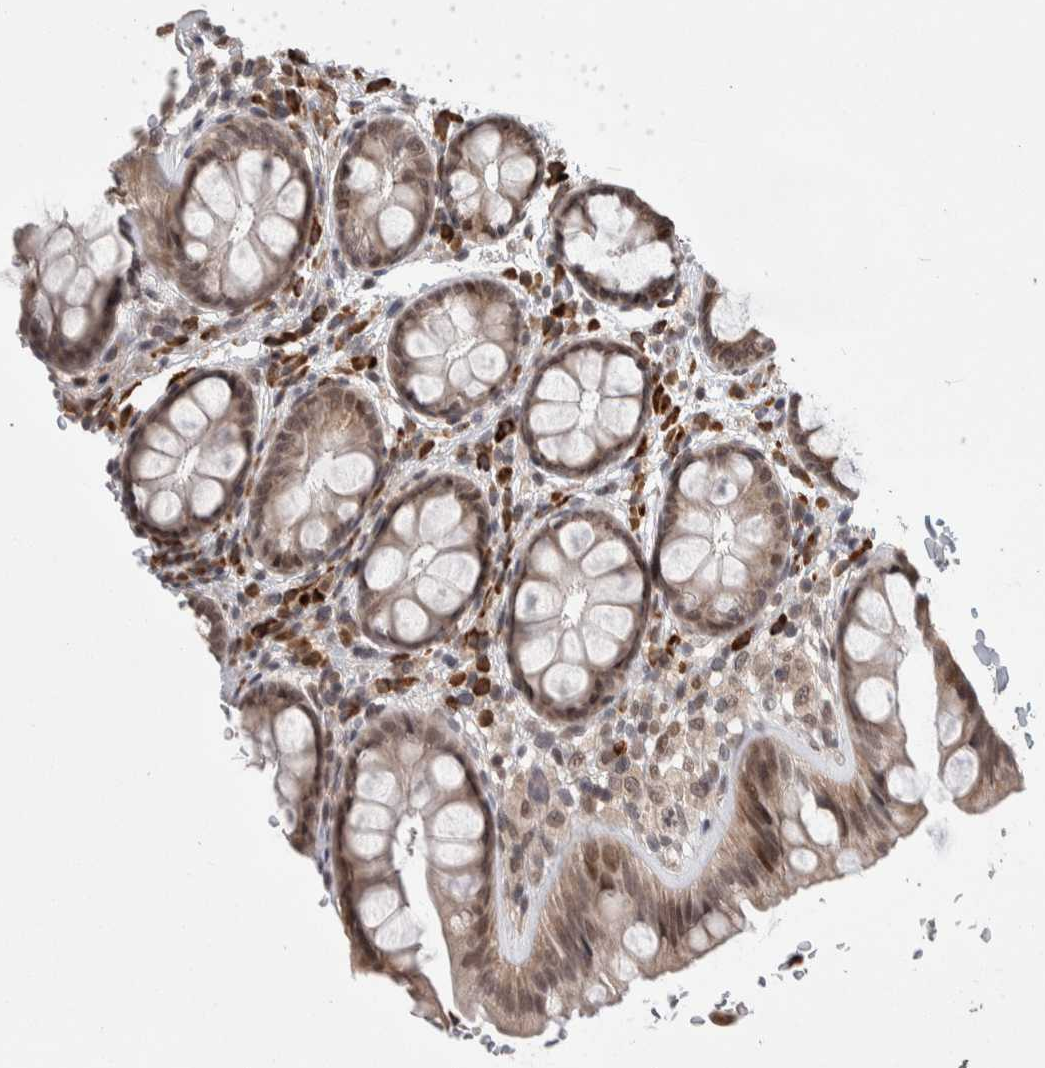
{"staining": {"intensity": "moderate", "quantity": "25%-75%", "location": "cytoplasmic/membranous,nuclear"}, "tissue": "colon", "cell_type": "Endothelial cells", "image_type": "normal", "snomed": [{"axis": "morphology", "description": "Normal tissue, NOS"}, {"axis": "topography", "description": "Colon"}], "caption": "Immunohistochemistry (IHC) of benign human colon demonstrates medium levels of moderate cytoplasmic/membranous,nuclear positivity in approximately 25%-75% of endothelial cells. (DAB IHC with brightfield microscopy, high magnification).", "gene": "ZNF592", "patient": {"sex": "female", "age": 56}}